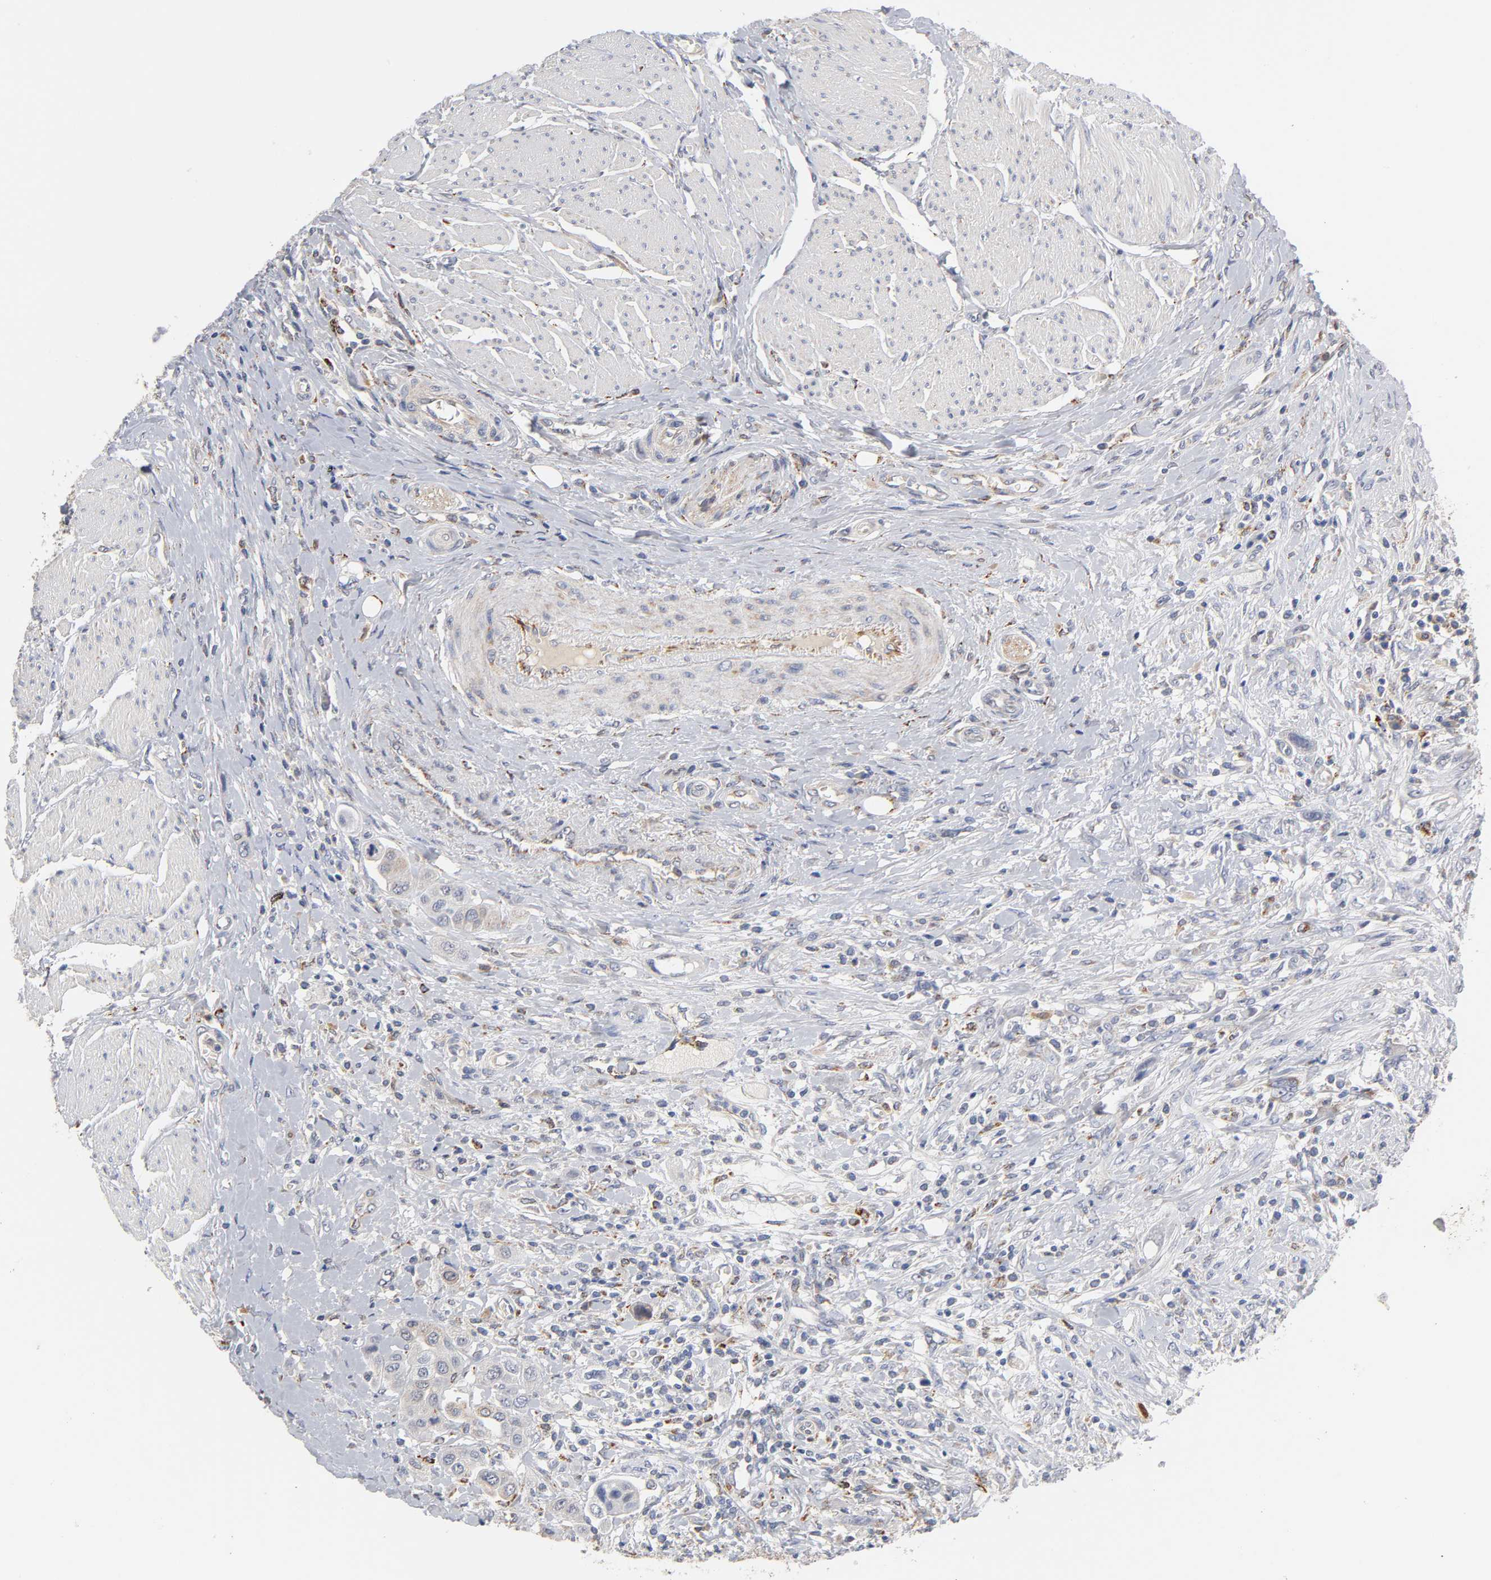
{"staining": {"intensity": "moderate", "quantity": "<25%", "location": "cytoplasmic/membranous"}, "tissue": "urothelial cancer", "cell_type": "Tumor cells", "image_type": "cancer", "snomed": [{"axis": "morphology", "description": "Urothelial carcinoma, High grade"}, {"axis": "topography", "description": "Urinary bladder"}], "caption": "A brown stain shows moderate cytoplasmic/membranous expression of a protein in human urothelial carcinoma (high-grade) tumor cells.", "gene": "ISG15", "patient": {"sex": "male", "age": 50}}